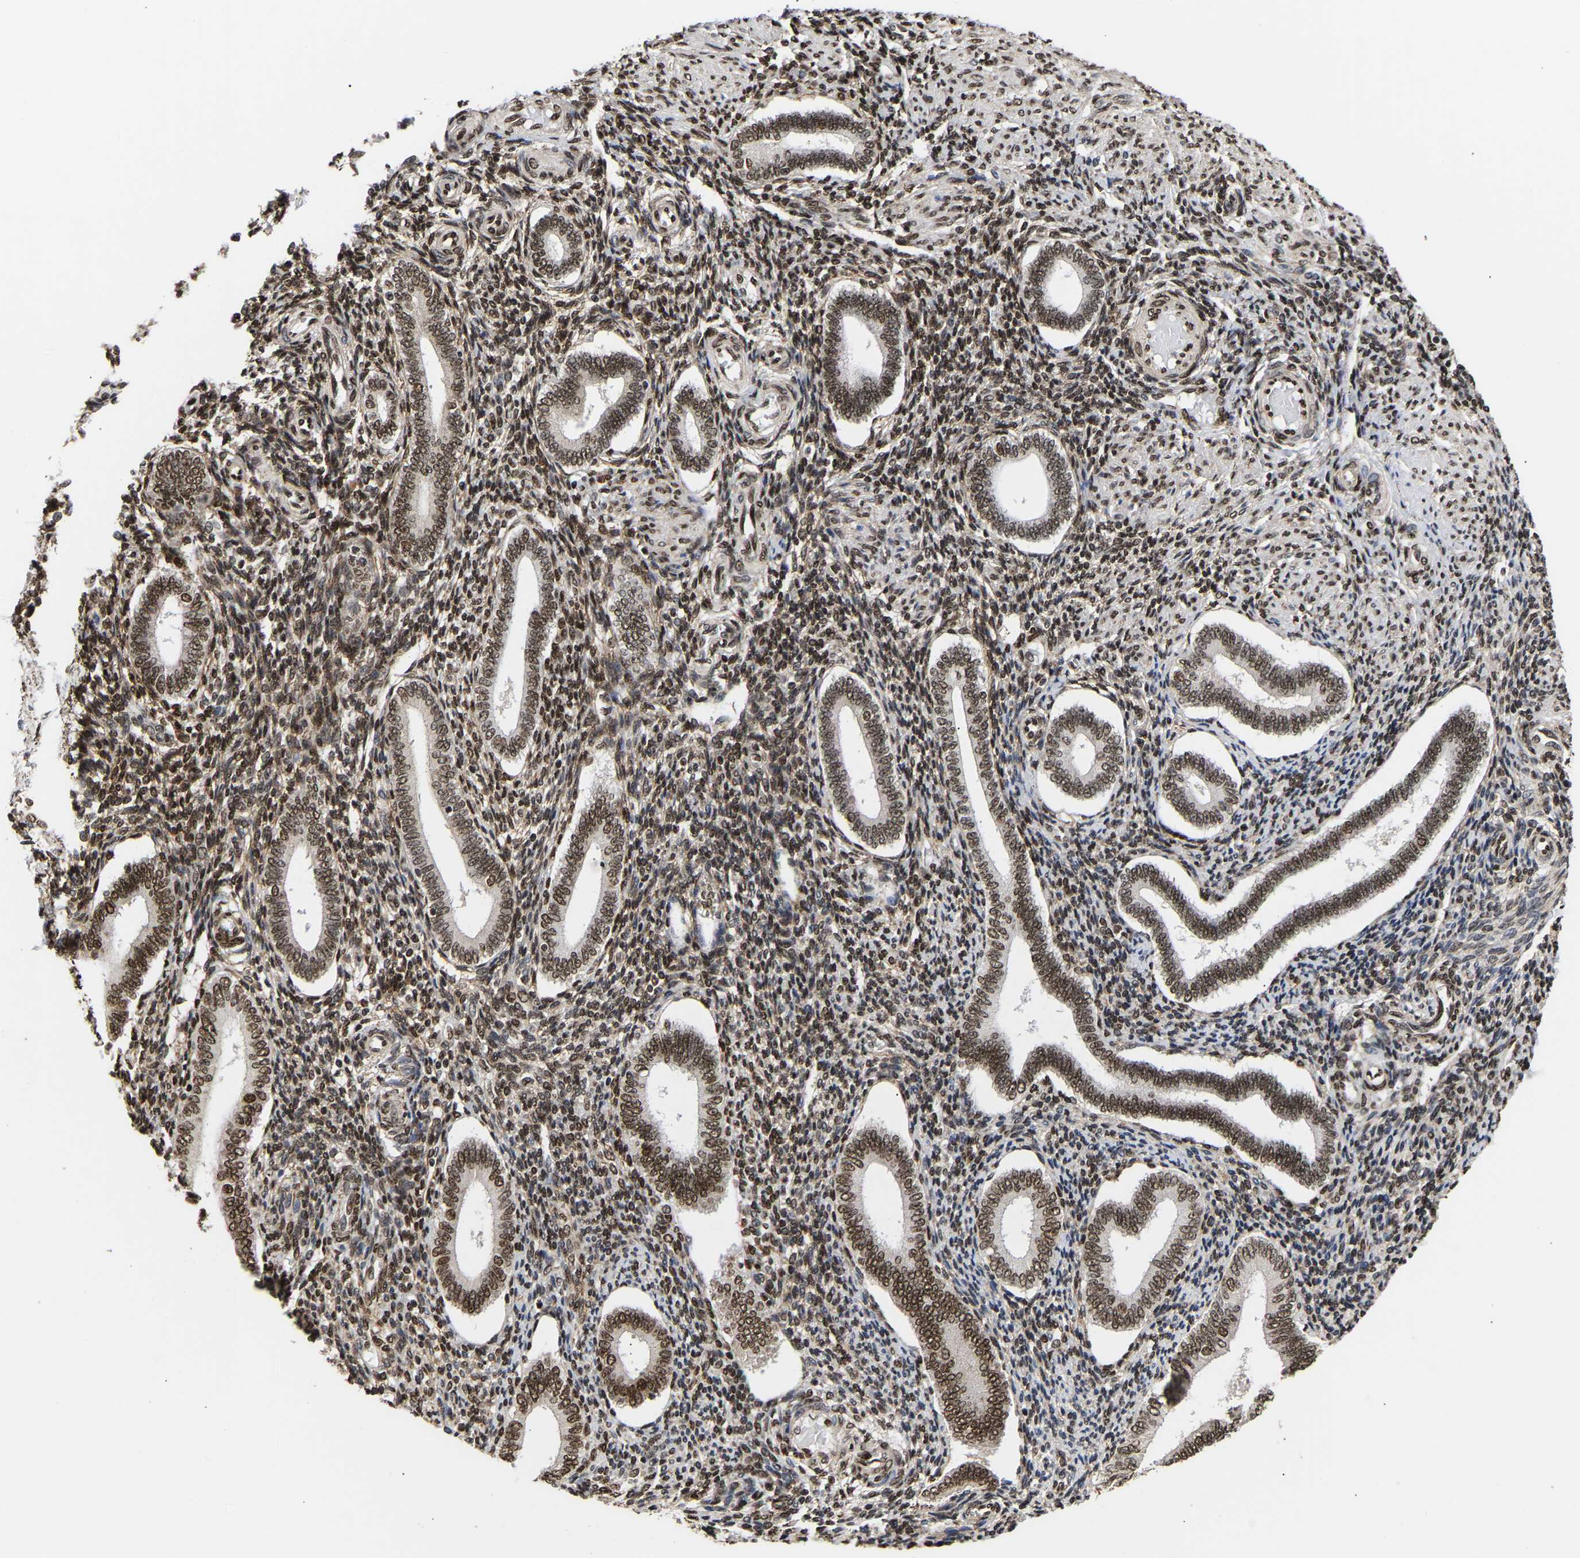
{"staining": {"intensity": "strong", "quantity": "25%-75%", "location": "nuclear"}, "tissue": "endometrium", "cell_type": "Cells in endometrial stroma", "image_type": "normal", "snomed": [{"axis": "morphology", "description": "Normal tissue, NOS"}, {"axis": "topography", "description": "Endometrium"}], "caption": "Brown immunohistochemical staining in unremarkable human endometrium demonstrates strong nuclear positivity in approximately 25%-75% of cells in endometrial stroma.", "gene": "PSIP1", "patient": {"sex": "female", "age": 42}}